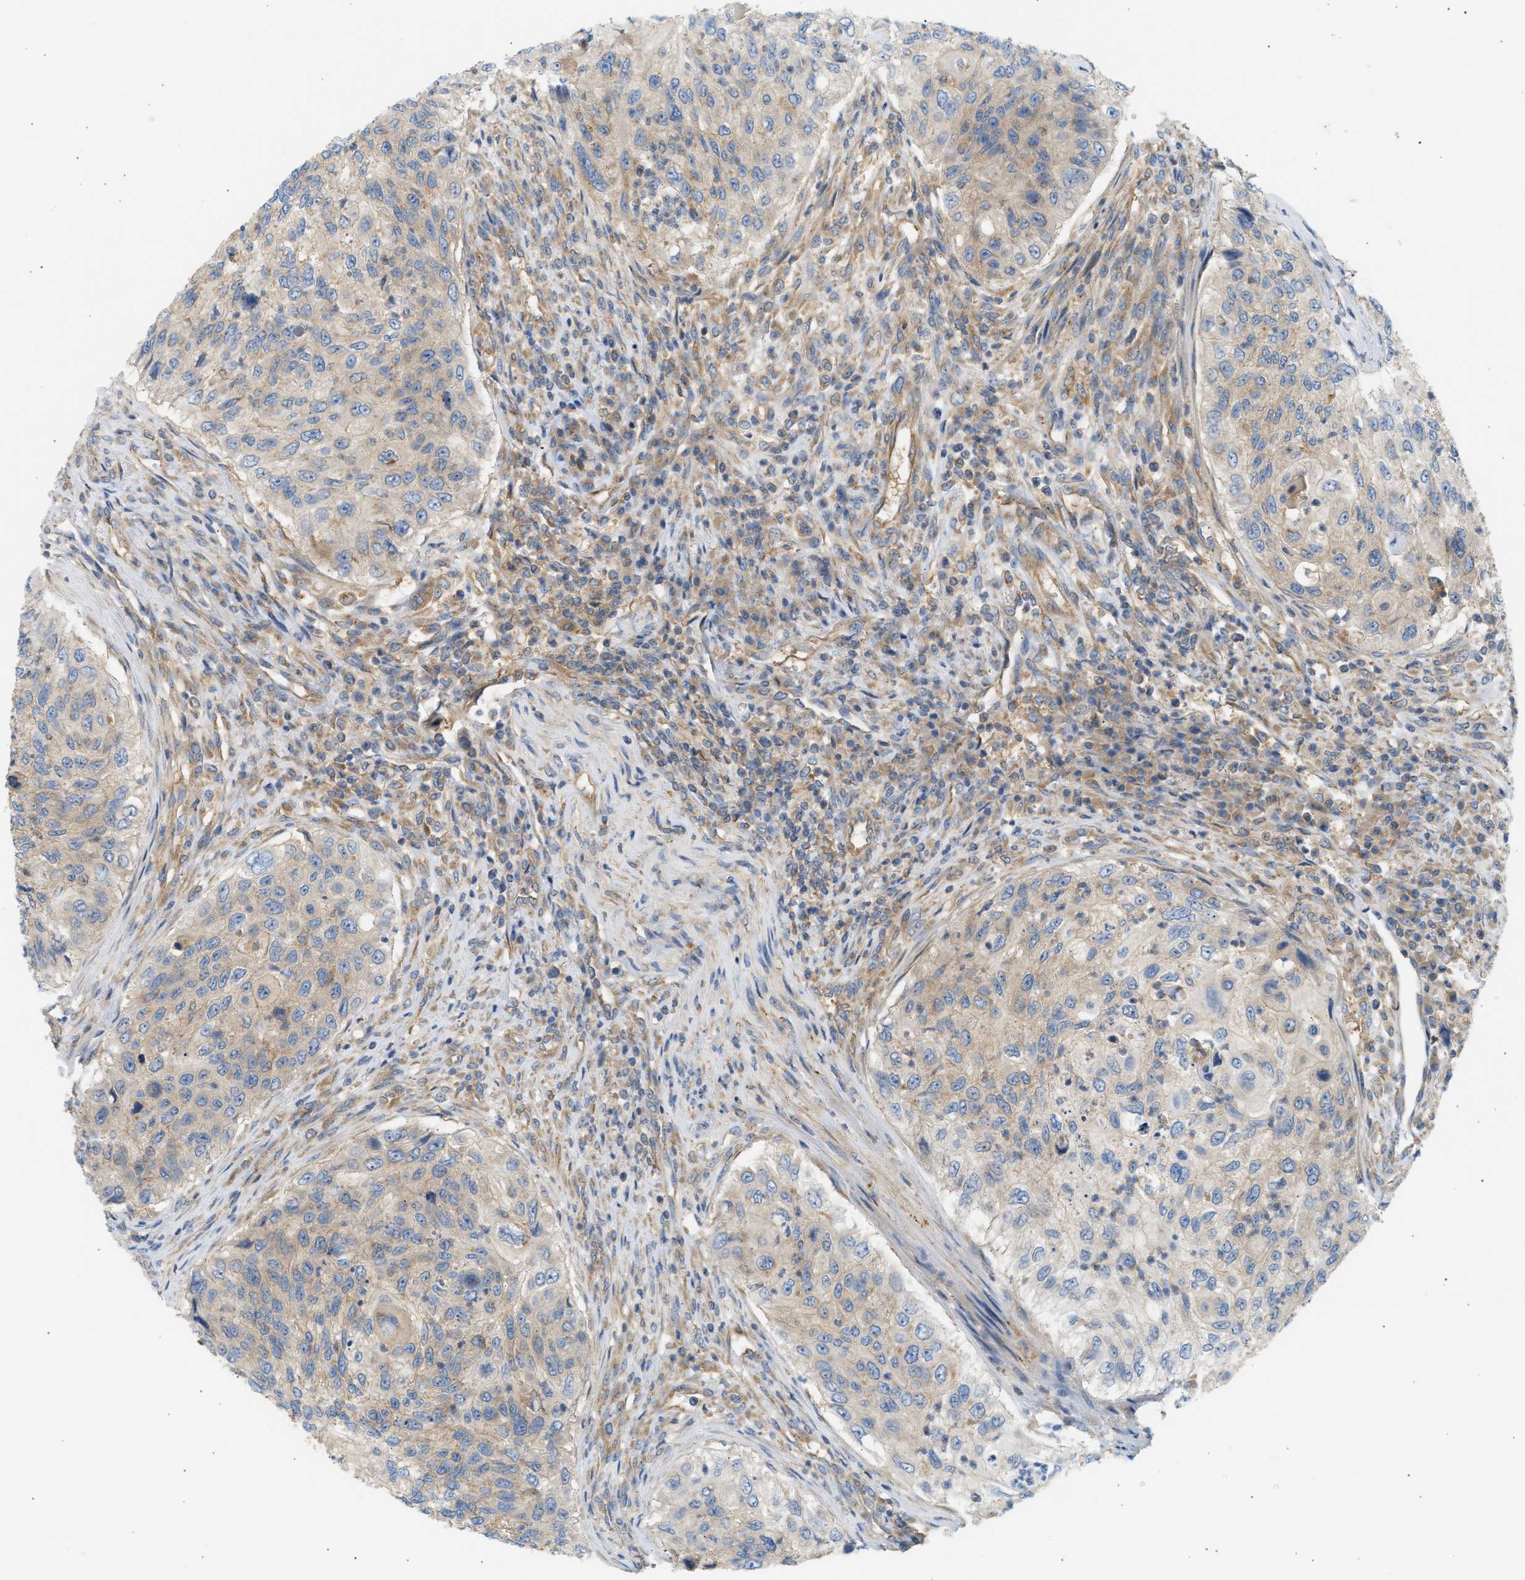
{"staining": {"intensity": "weak", "quantity": "25%-75%", "location": "cytoplasmic/membranous"}, "tissue": "urothelial cancer", "cell_type": "Tumor cells", "image_type": "cancer", "snomed": [{"axis": "morphology", "description": "Urothelial carcinoma, High grade"}, {"axis": "topography", "description": "Urinary bladder"}], "caption": "Protein expression by immunohistochemistry displays weak cytoplasmic/membranous staining in about 25%-75% of tumor cells in urothelial carcinoma (high-grade). The staining is performed using DAB (3,3'-diaminobenzidine) brown chromogen to label protein expression. The nuclei are counter-stained blue using hematoxylin.", "gene": "PAFAH1B1", "patient": {"sex": "female", "age": 60}}